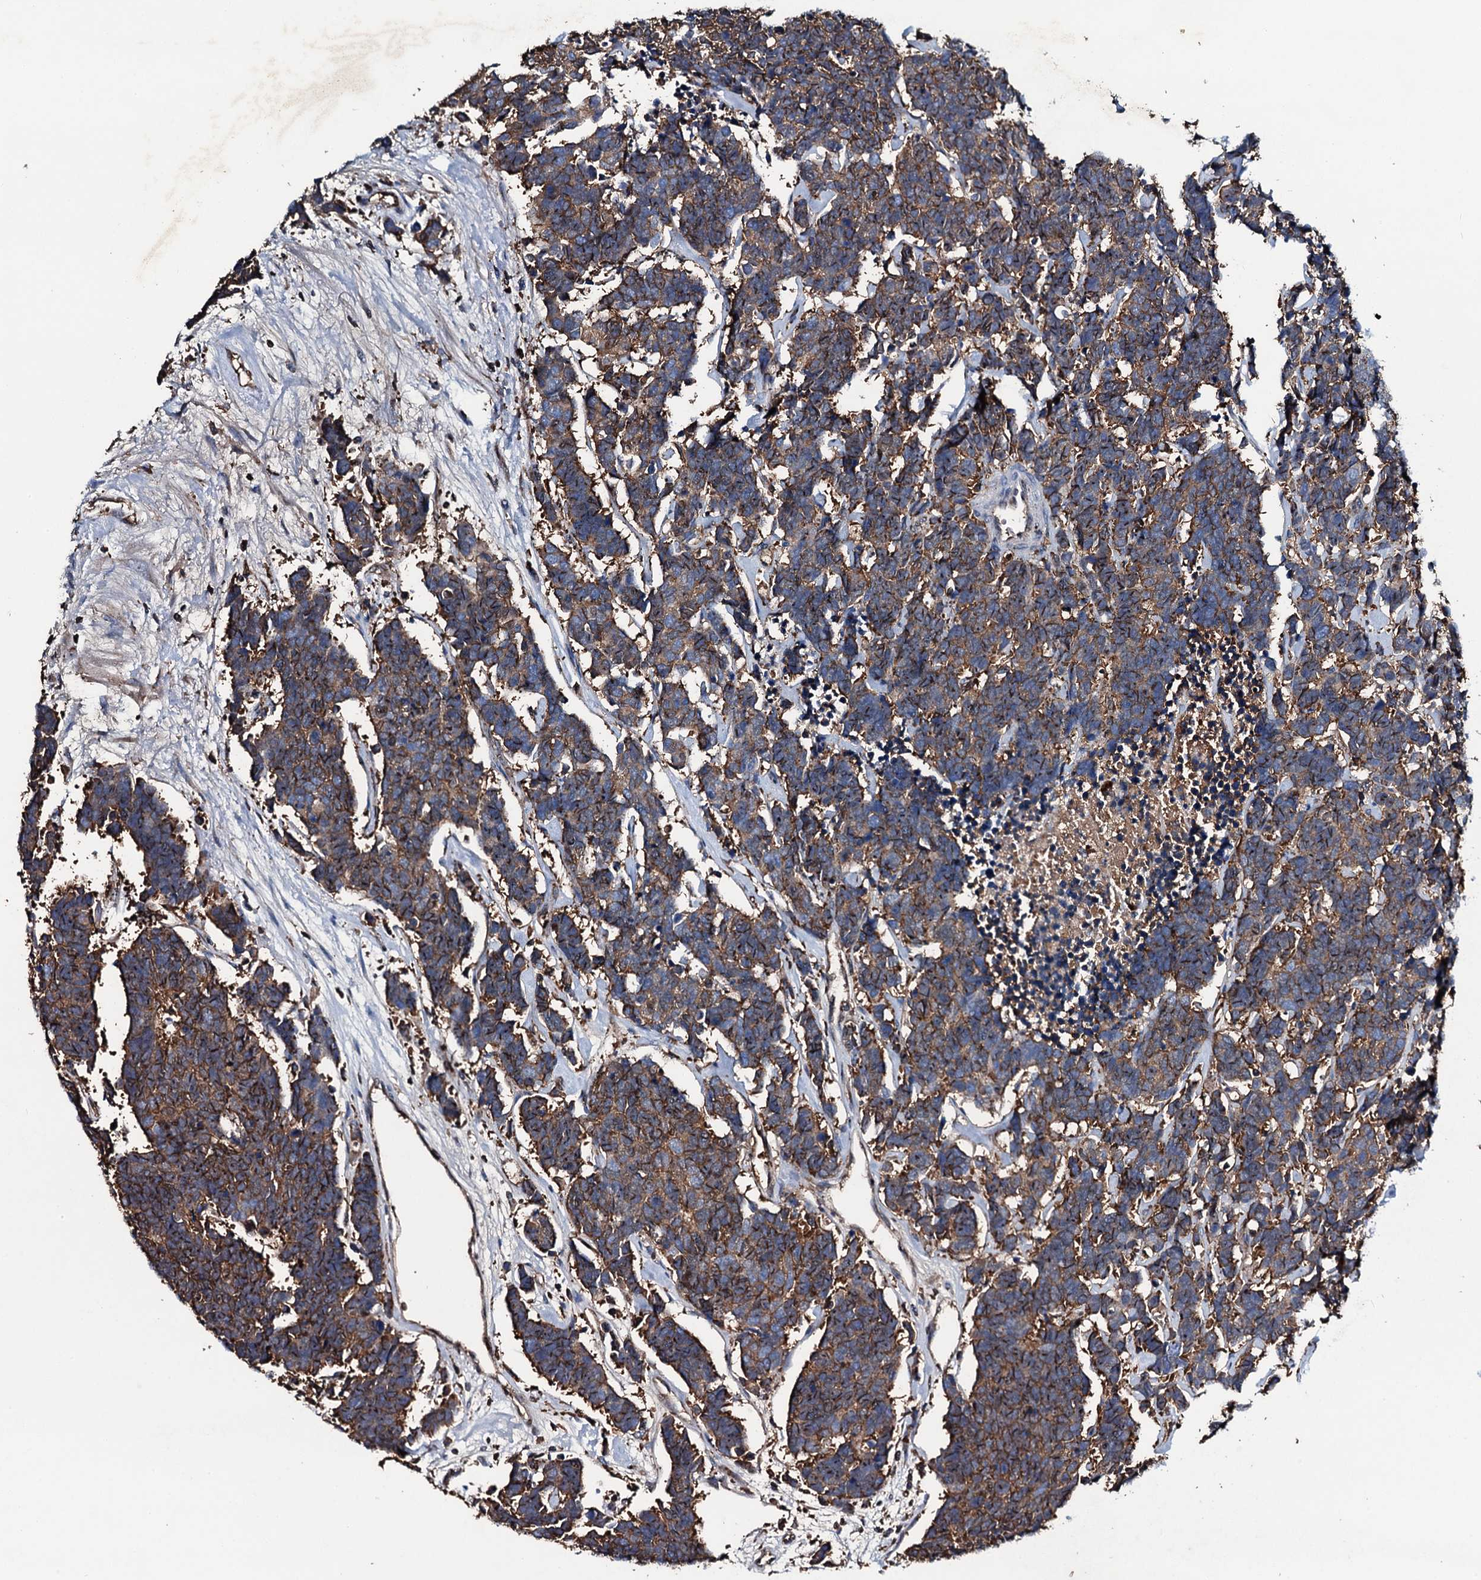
{"staining": {"intensity": "moderate", "quantity": ">75%", "location": "cytoplasmic/membranous"}, "tissue": "carcinoid", "cell_type": "Tumor cells", "image_type": "cancer", "snomed": [{"axis": "morphology", "description": "Carcinoma, NOS"}, {"axis": "morphology", "description": "Carcinoid, malignant, NOS"}, {"axis": "topography", "description": "Urinary bladder"}], "caption": "Carcinoma stained with a protein marker reveals moderate staining in tumor cells.", "gene": "MS4A4E", "patient": {"sex": "male", "age": 57}}